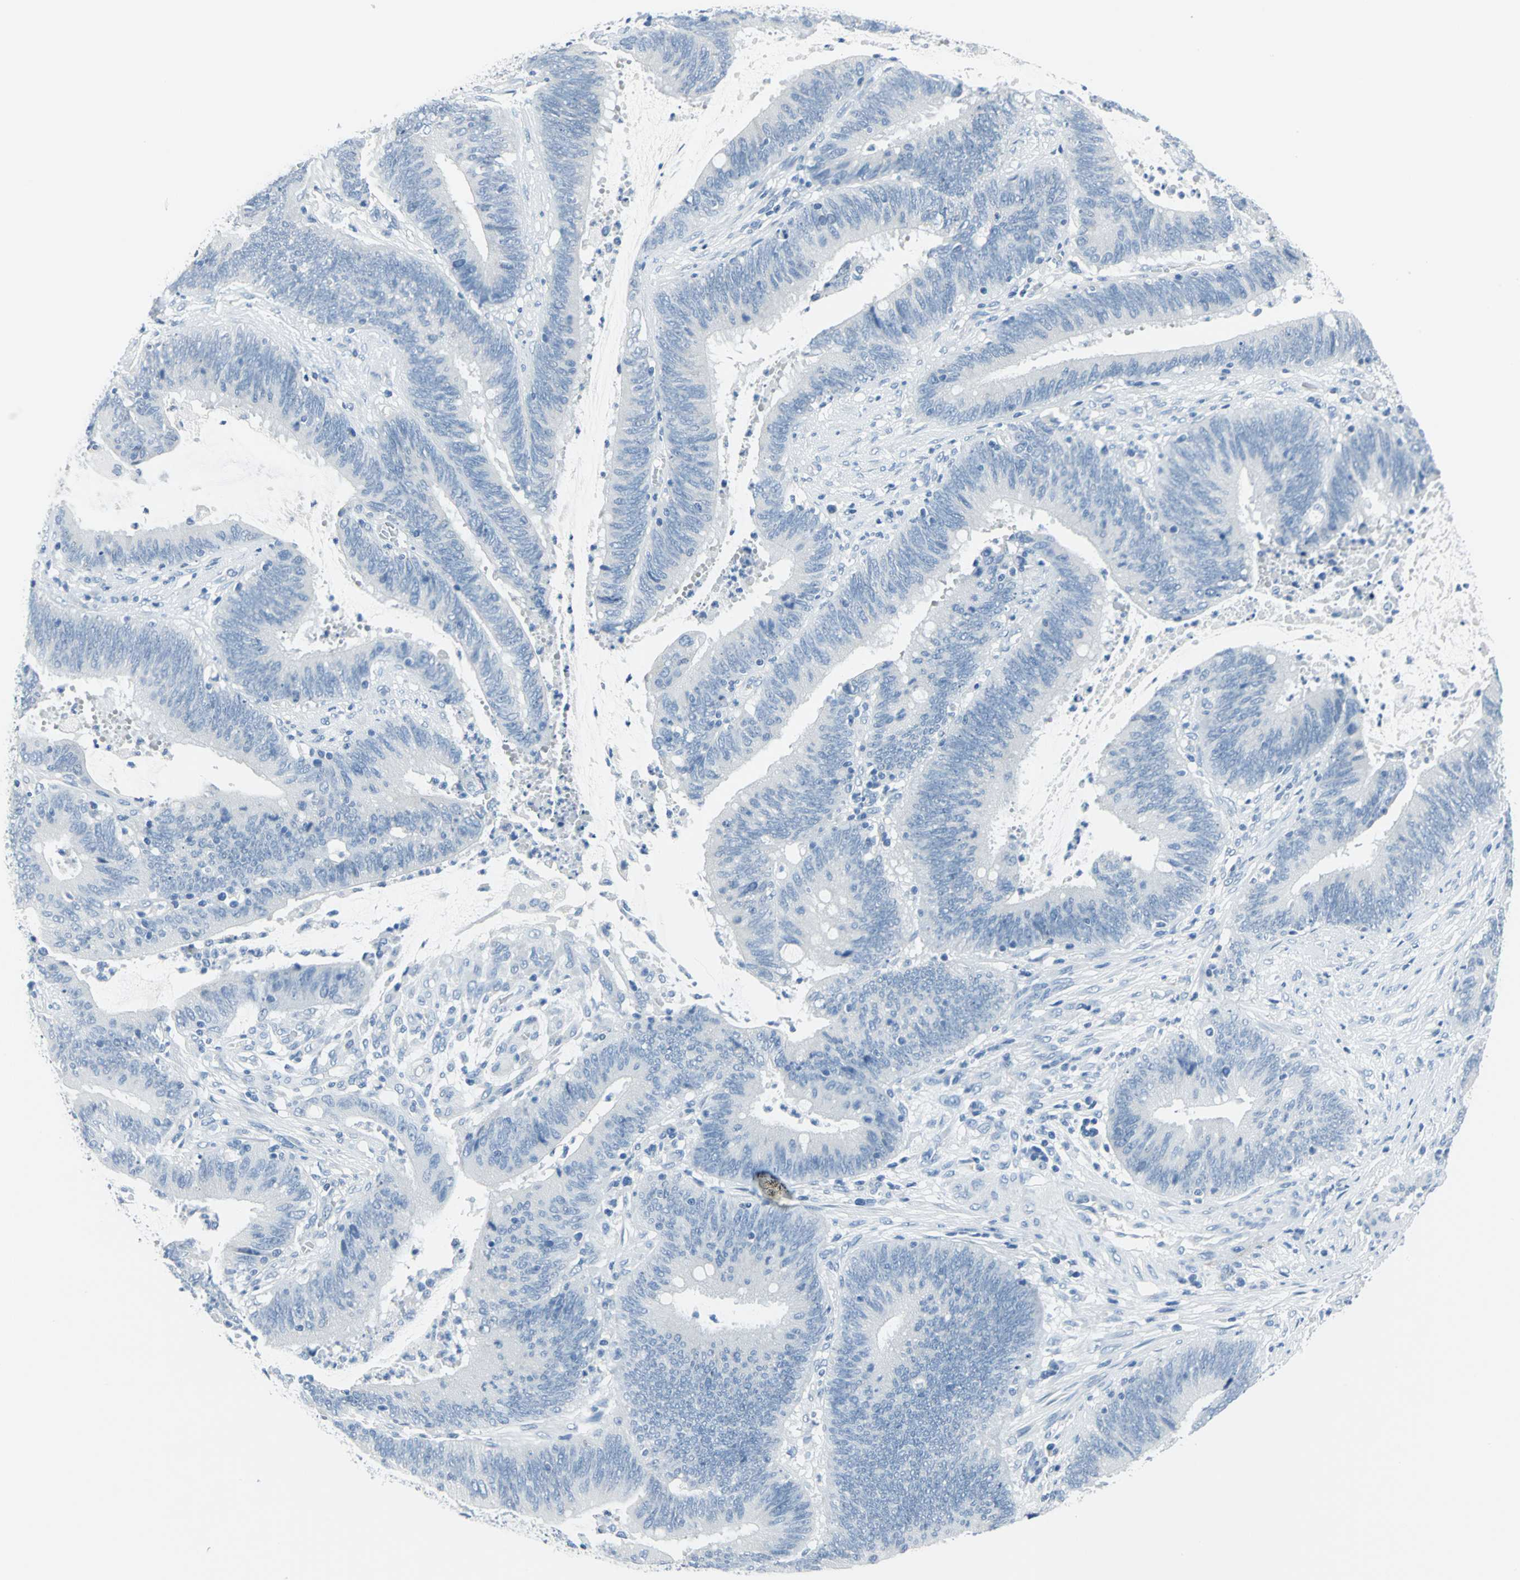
{"staining": {"intensity": "negative", "quantity": "none", "location": "none"}, "tissue": "colorectal cancer", "cell_type": "Tumor cells", "image_type": "cancer", "snomed": [{"axis": "morphology", "description": "Adenocarcinoma, NOS"}, {"axis": "topography", "description": "Rectum"}], "caption": "Tumor cells are negative for brown protein staining in colorectal cancer (adenocarcinoma).", "gene": "PKLR", "patient": {"sex": "female", "age": 66}}